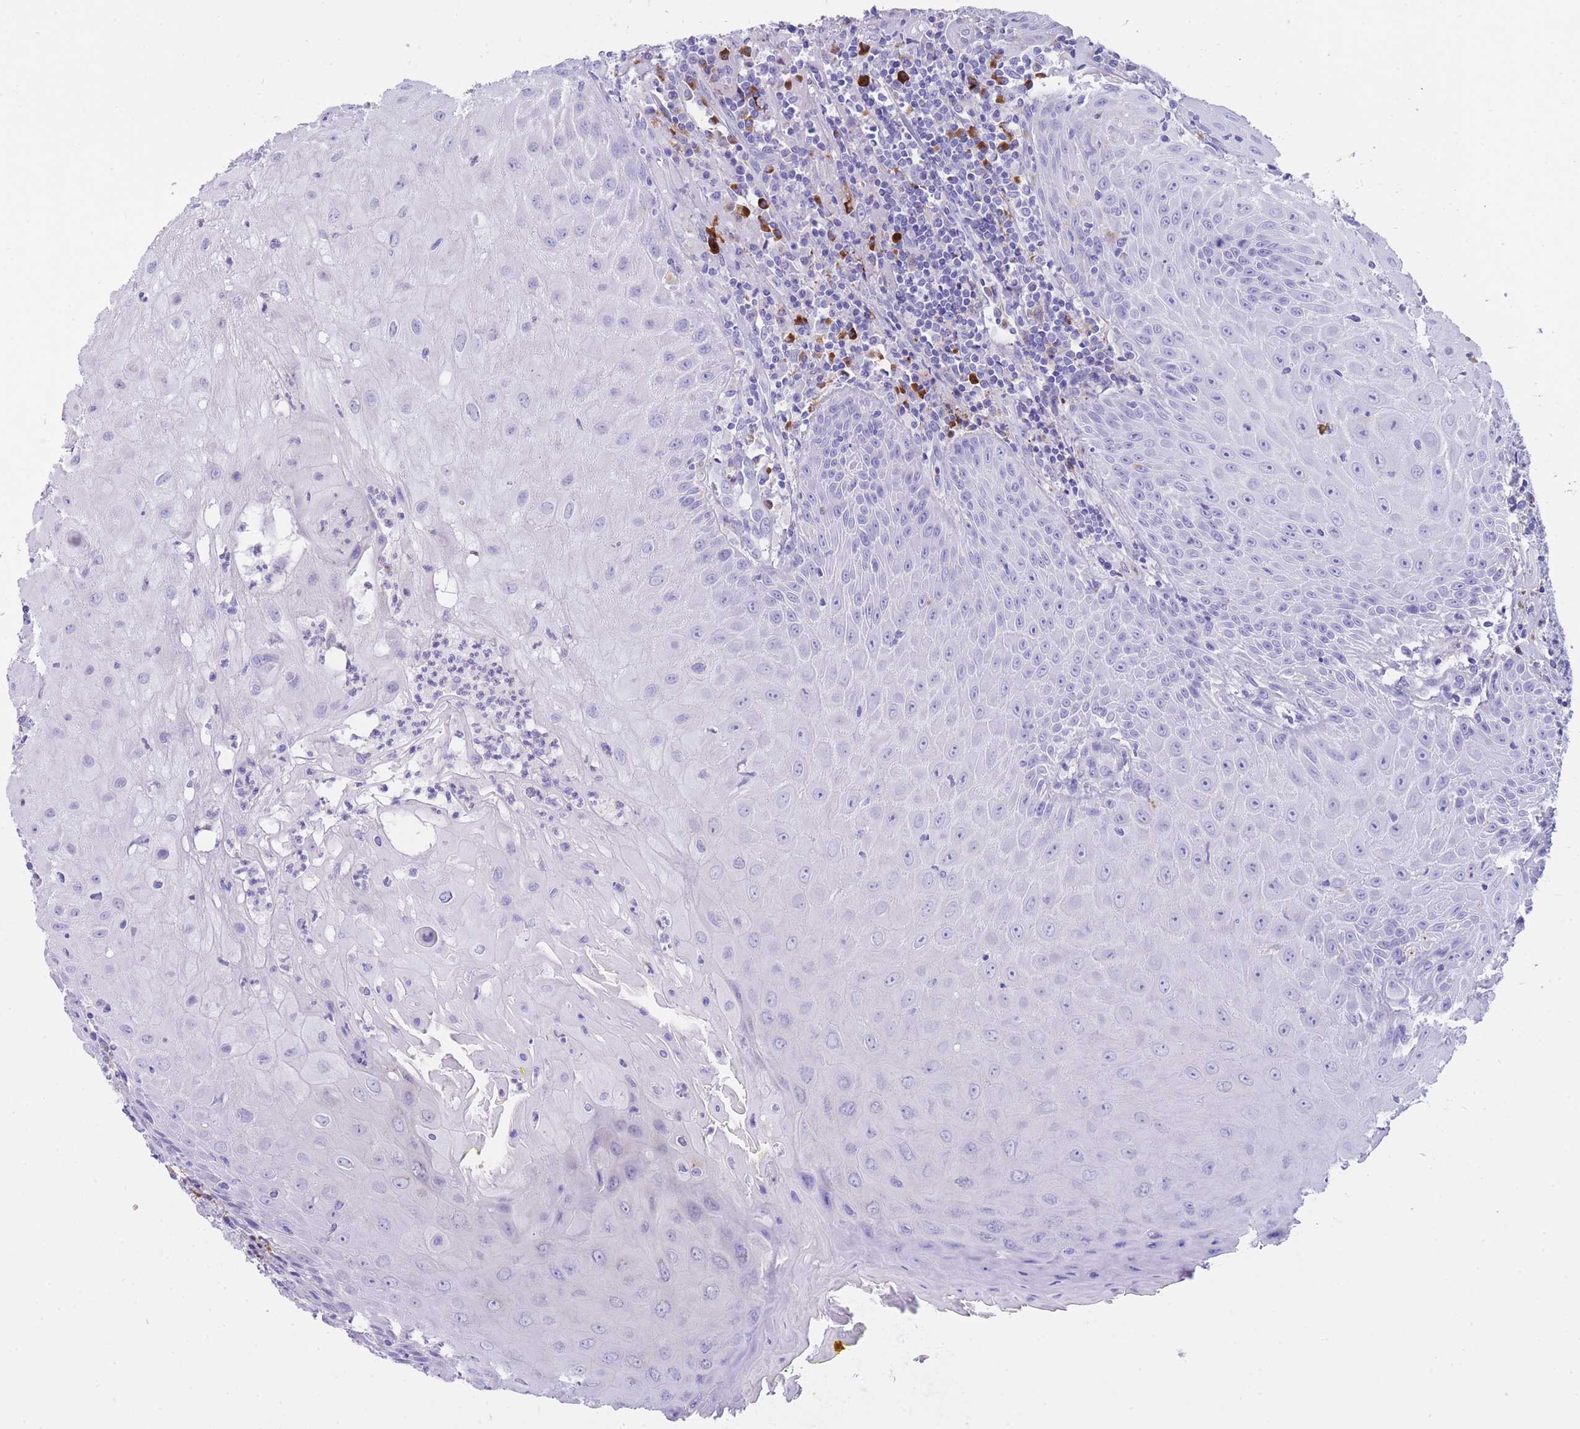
{"staining": {"intensity": "negative", "quantity": "none", "location": "none"}, "tissue": "head and neck cancer", "cell_type": "Tumor cells", "image_type": "cancer", "snomed": [{"axis": "morphology", "description": "Normal tissue, NOS"}, {"axis": "morphology", "description": "Squamous cell carcinoma, NOS"}, {"axis": "topography", "description": "Oral tissue"}, {"axis": "topography", "description": "Head-Neck"}], "caption": "Immunohistochemical staining of human squamous cell carcinoma (head and neck) displays no significant expression in tumor cells. (DAB immunohistochemistry with hematoxylin counter stain).", "gene": "PLBD1", "patient": {"sex": "female", "age": 70}}